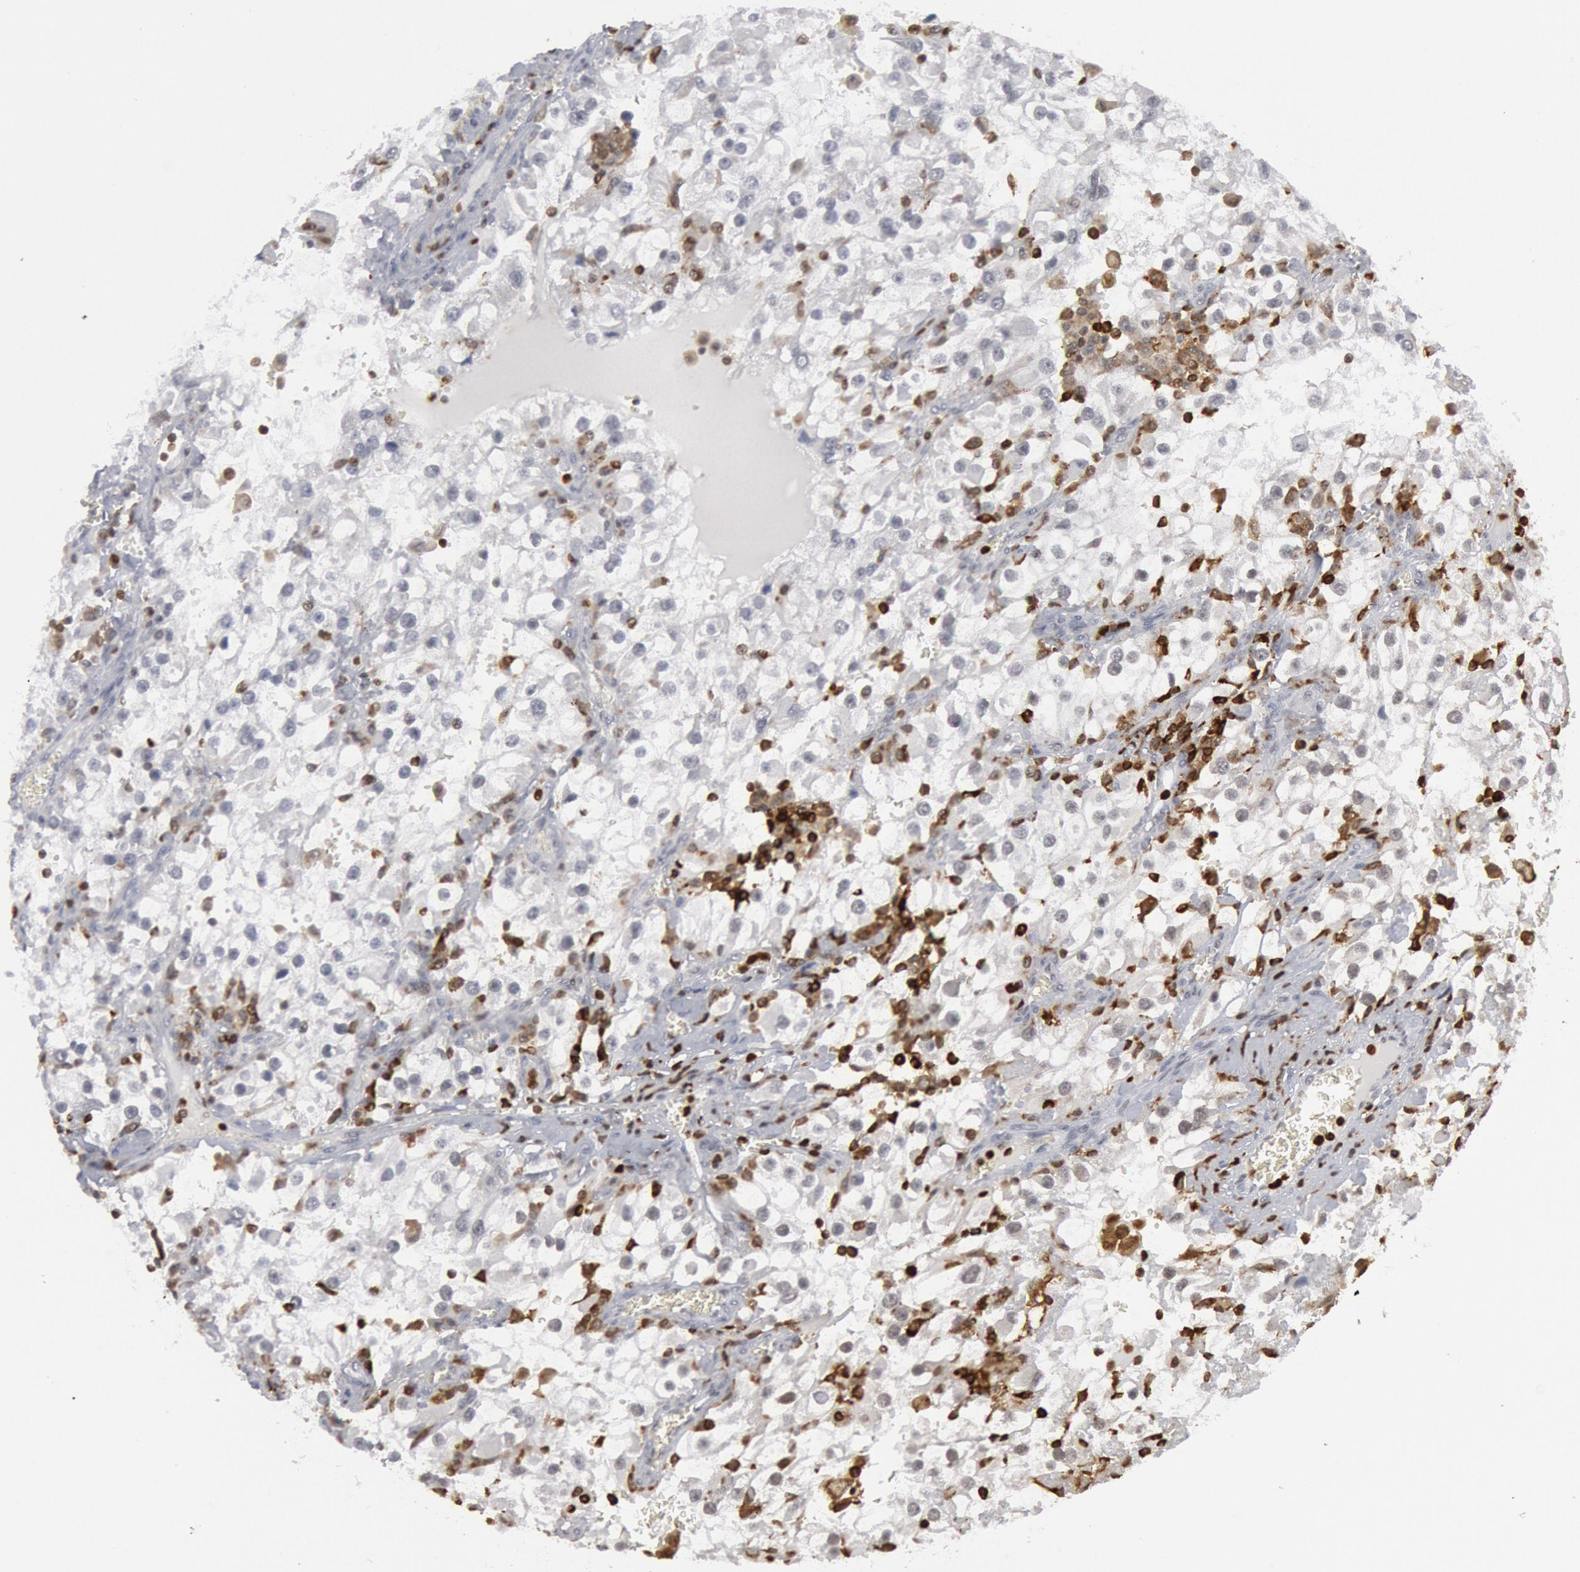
{"staining": {"intensity": "negative", "quantity": "none", "location": "none"}, "tissue": "renal cancer", "cell_type": "Tumor cells", "image_type": "cancer", "snomed": [{"axis": "morphology", "description": "Adenocarcinoma, NOS"}, {"axis": "topography", "description": "Kidney"}], "caption": "DAB immunohistochemical staining of human adenocarcinoma (renal) shows no significant positivity in tumor cells. The staining was performed using DAB (3,3'-diaminobenzidine) to visualize the protein expression in brown, while the nuclei were stained in blue with hematoxylin (Magnification: 20x).", "gene": "PTPN6", "patient": {"sex": "female", "age": 52}}